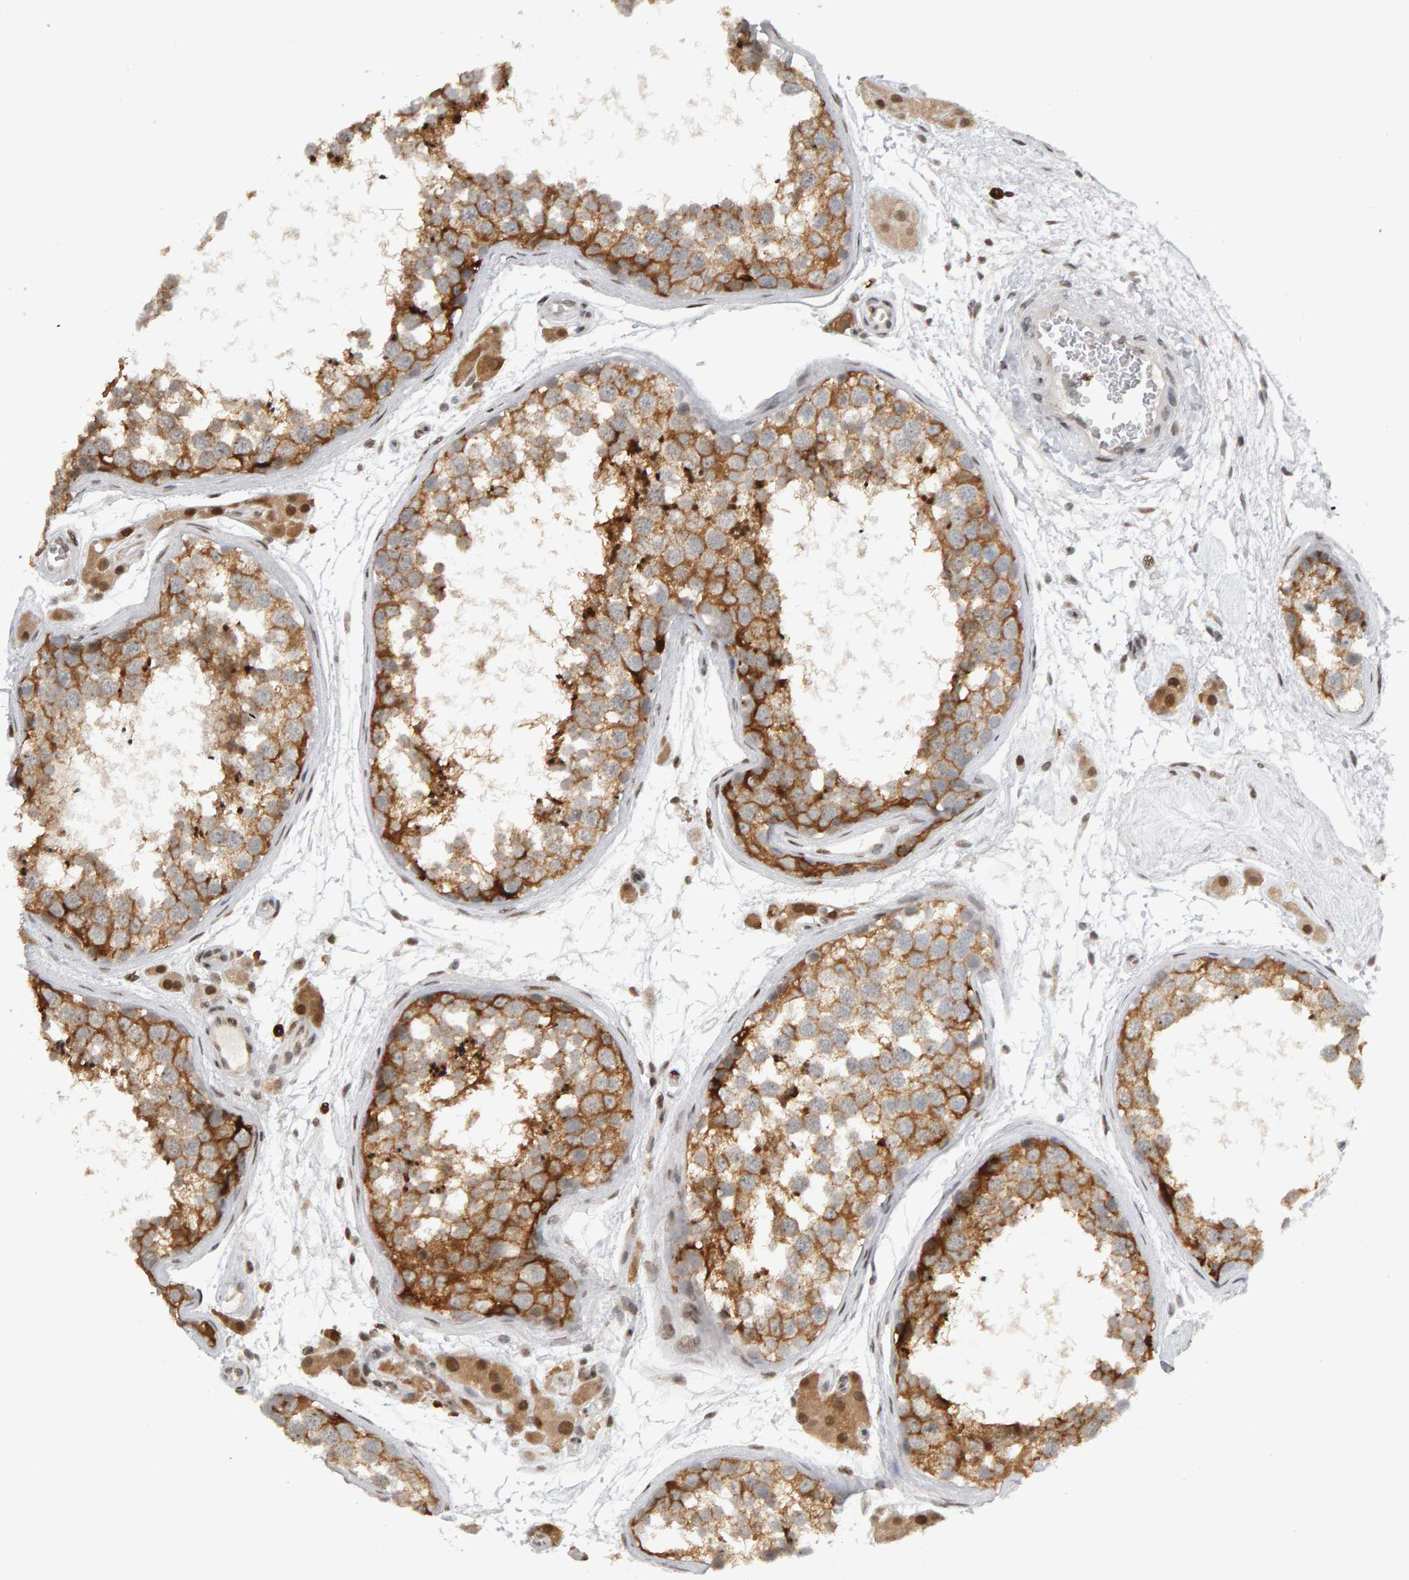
{"staining": {"intensity": "moderate", "quantity": ">75%", "location": "cytoplasmic/membranous"}, "tissue": "testis", "cell_type": "Cells in seminiferous ducts", "image_type": "normal", "snomed": [{"axis": "morphology", "description": "Normal tissue, NOS"}, {"axis": "topography", "description": "Testis"}], "caption": "DAB immunohistochemical staining of benign human testis demonstrates moderate cytoplasmic/membranous protein staining in about >75% of cells in seminiferous ducts.", "gene": "TRAM1", "patient": {"sex": "male", "age": 56}}